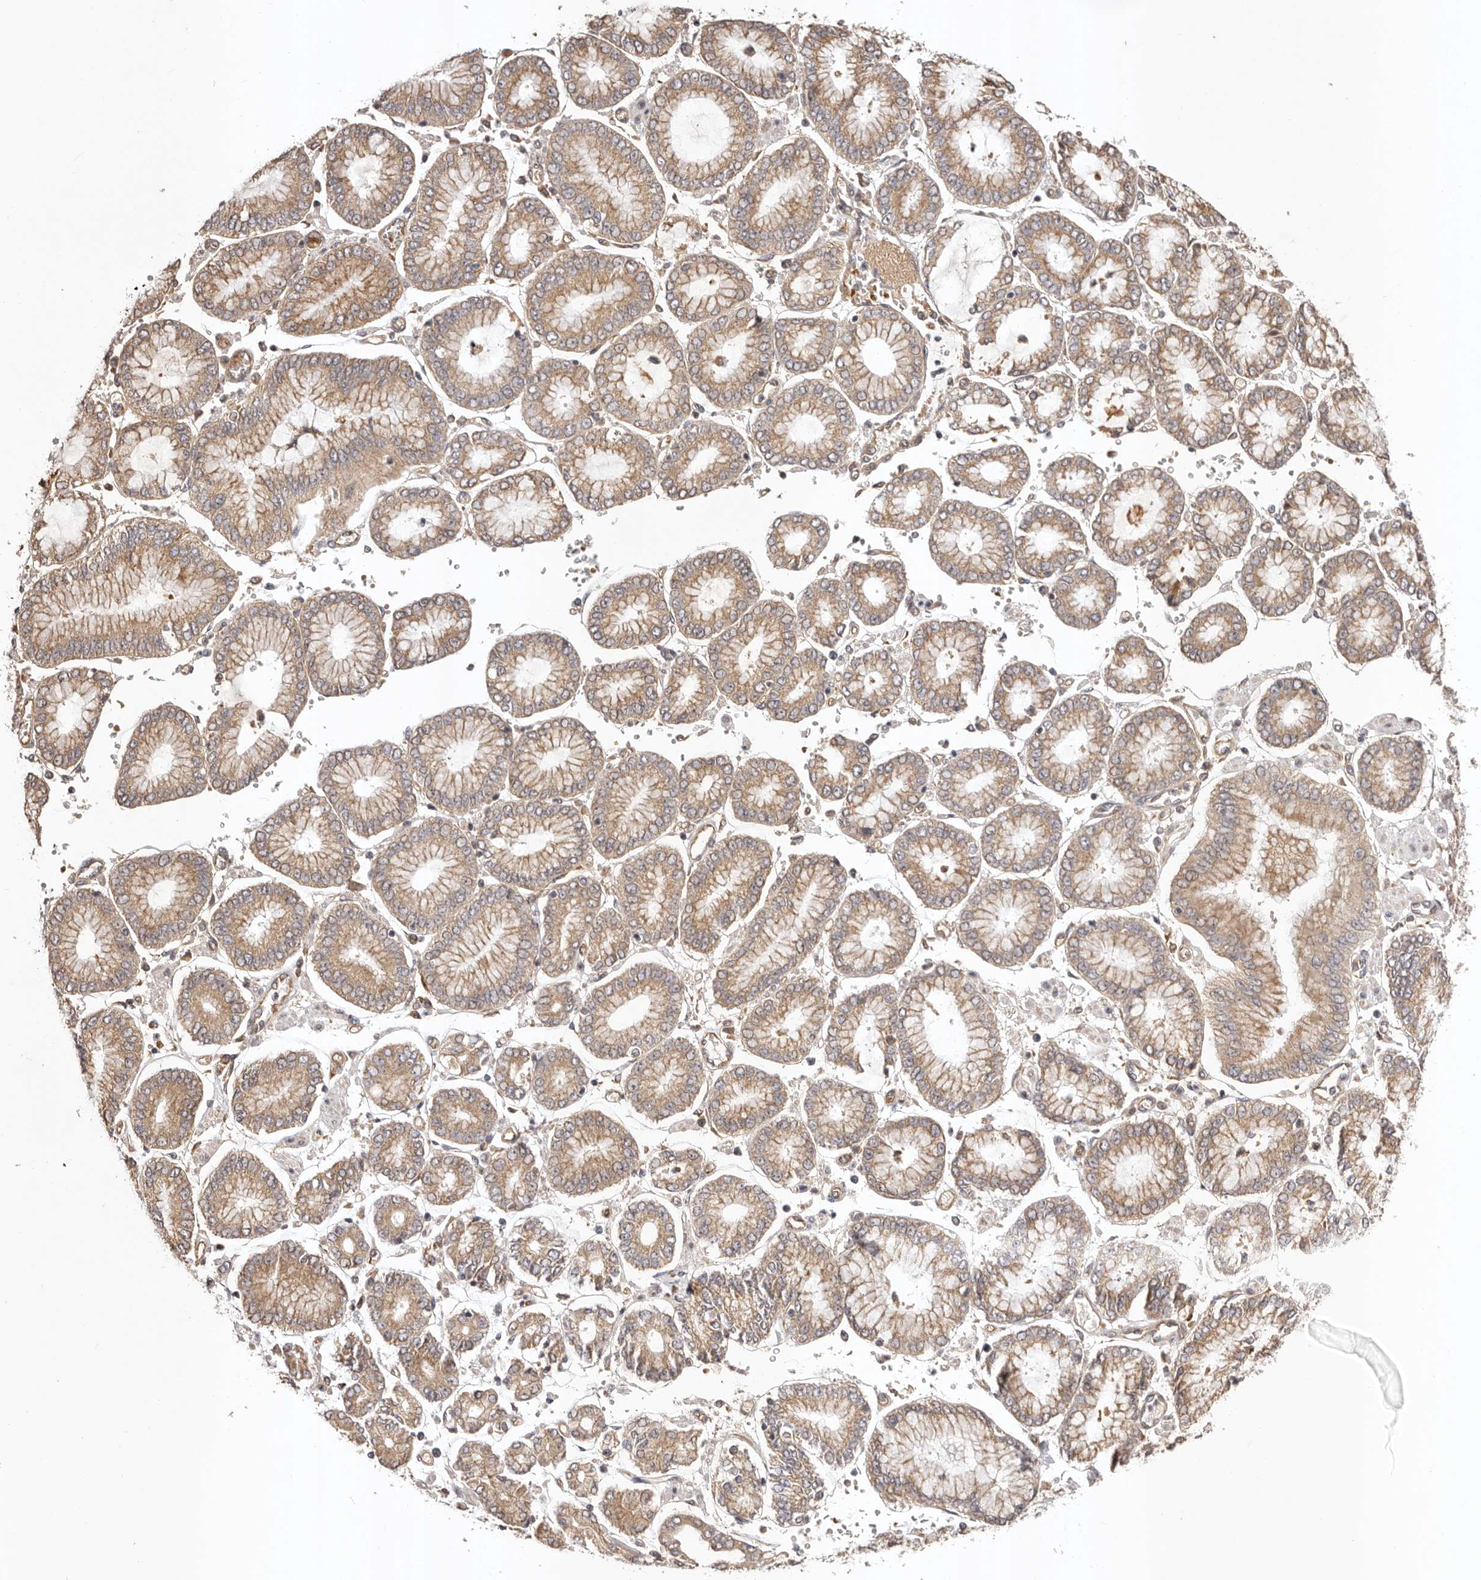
{"staining": {"intensity": "moderate", "quantity": ">75%", "location": "cytoplasmic/membranous"}, "tissue": "stomach cancer", "cell_type": "Tumor cells", "image_type": "cancer", "snomed": [{"axis": "morphology", "description": "Adenocarcinoma, NOS"}, {"axis": "topography", "description": "Stomach"}], "caption": "Immunohistochemical staining of human stomach cancer exhibits moderate cytoplasmic/membranous protein expression in approximately >75% of tumor cells.", "gene": "UBR2", "patient": {"sex": "male", "age": 76}}